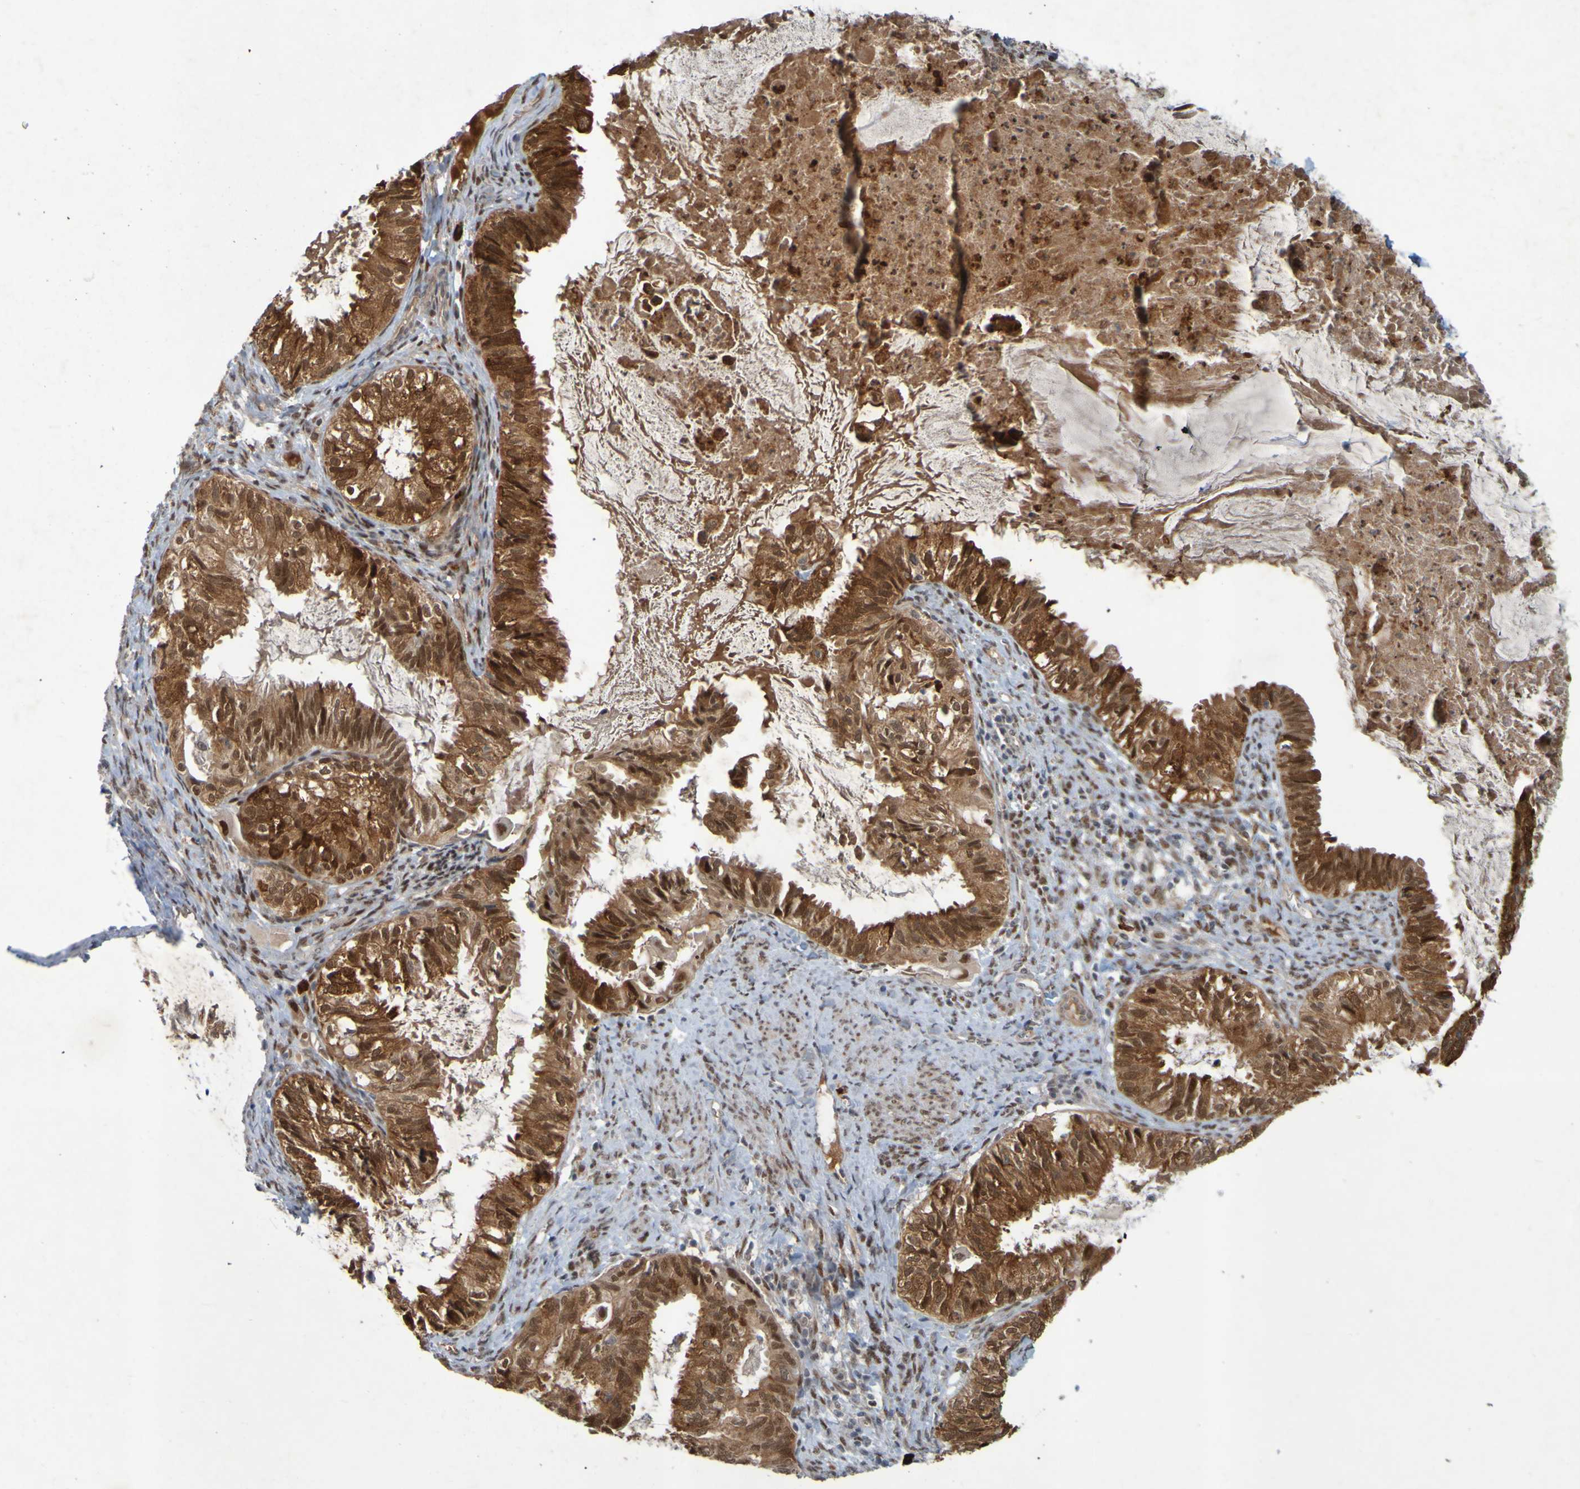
{"staining": {"intensity": "strong", "quantity": ">75%", "location": "cytoplasmic/membranous,nuclear"}, "tissue": "cervical cancer", "cell_type": "Tumor cells", "image_type": "cancer", "snomed": [{"axis": "morphology", "description": "Normal tissue, NOS"}, {"axis": "morphology", "description": "Adenocarcinoma, NOS"}, {"axis": "topography", "description": "Cervix"}, {"axis": "topography", "description": "Endometrium"}], "caption": "The image shows staining of cervical cancer (adenocarcinoma), revealing strong cytoplasmic/membranous and nuclear protein positivity (brown color) within tumor cells.", "gene": "MCPH1", "patient": {"sex": "female", "age": 86}}